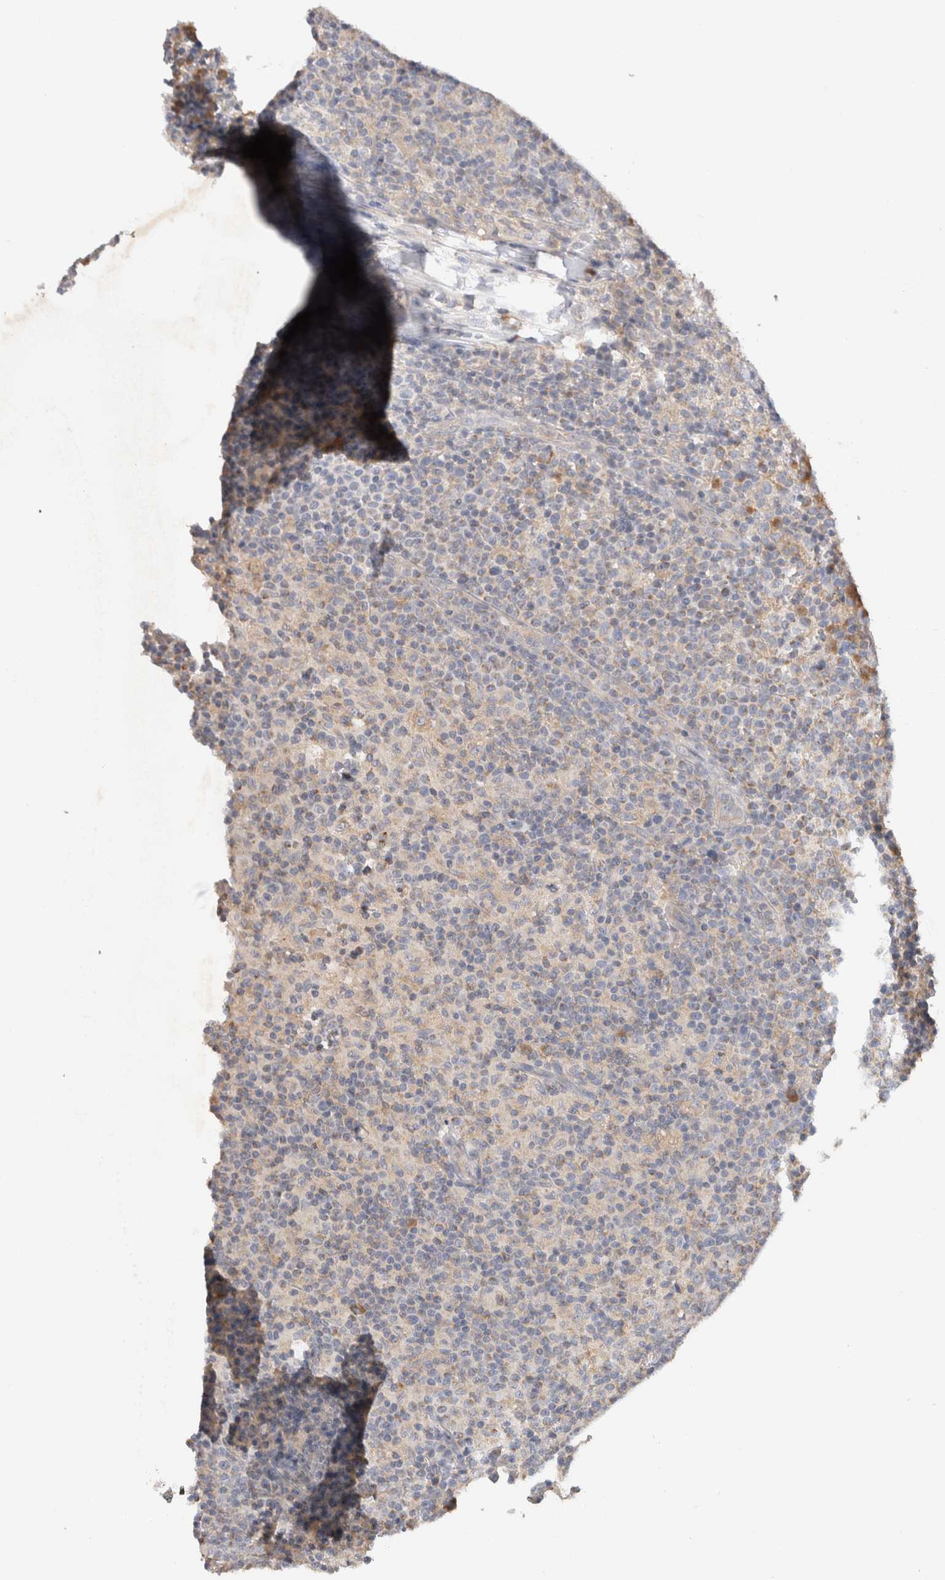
{"staining": {"intensity": "negative", "quantity": "none", "location": "none"}, "tissue": "lymph node", "cell_type": "Germinal center cells", "image_type": "normal", "snomed": [{"axis": "morphology", "description": "Normal tissue, NOS"}, {"axis": "morphology", "description": "Inflammation, NOS"}, {"axis": "topography", "description": "Lymph node"}], "caption": "An immunohistochemistry histopathology image of benign lymph node is shown. There is no staining in germinal center cells of lymph node.", "gene": "GAS1", "patient": {"sex": "male", "age": 55}}